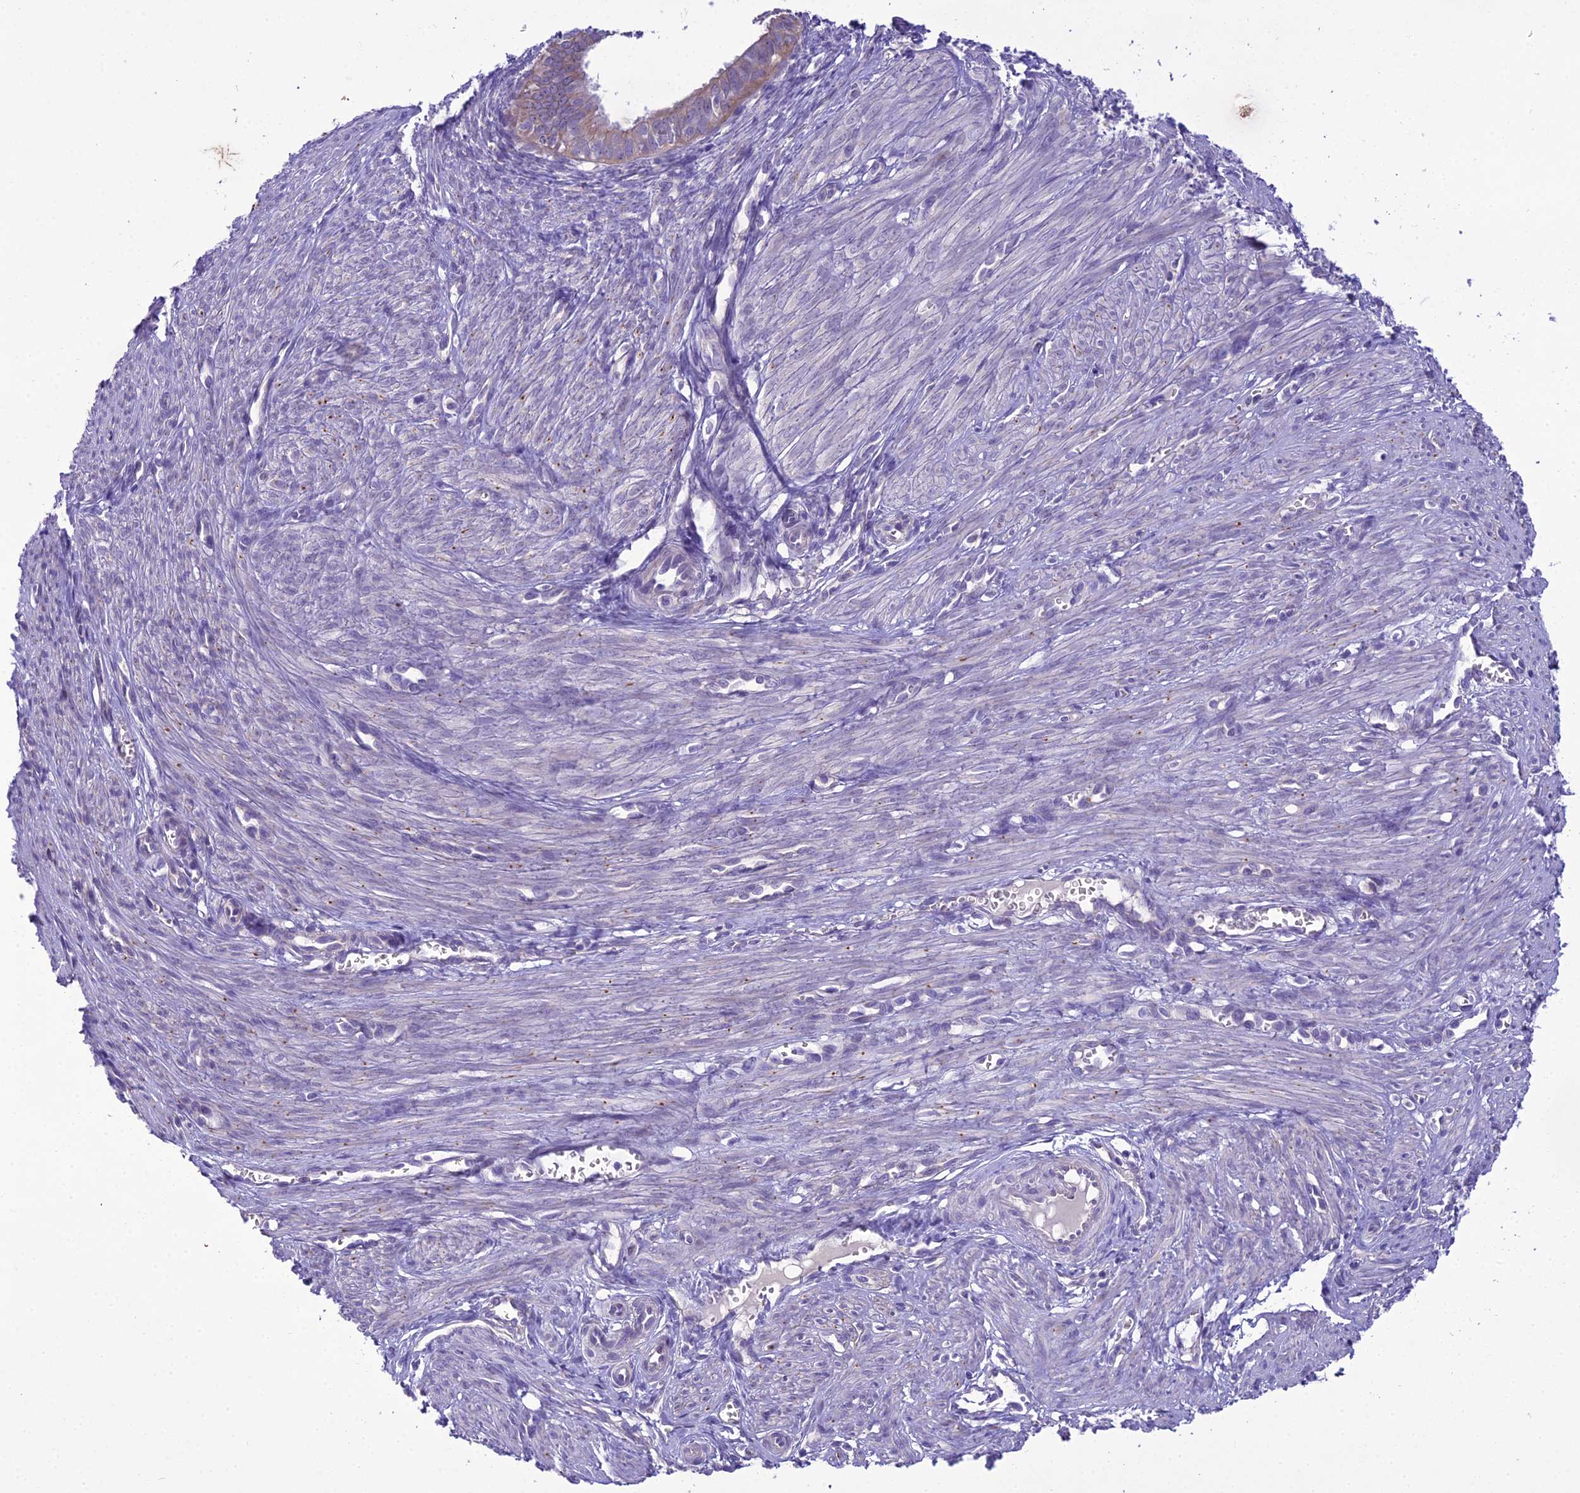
{"staining": {"intensity": "weak", "quantity": "<25%", "location": "cytoplasmic/membranous"}, "tissue": "endometrial cancer", "cell_type": "Tumor cells", "image_type": "cancer", "snomed": [{"axis": "morphology", "description": "Adenocarcinoma, NOS"}, {"axis": "topography", "description": "Endometrium"}], "caption": "Human adenocarcinoma (endometrial) stained for a protein using immunohistochemistry (IHC) displays no expression in tumor cells.", "gene": "SCRT1", "patient": {"sex": "female", "age": 50}}